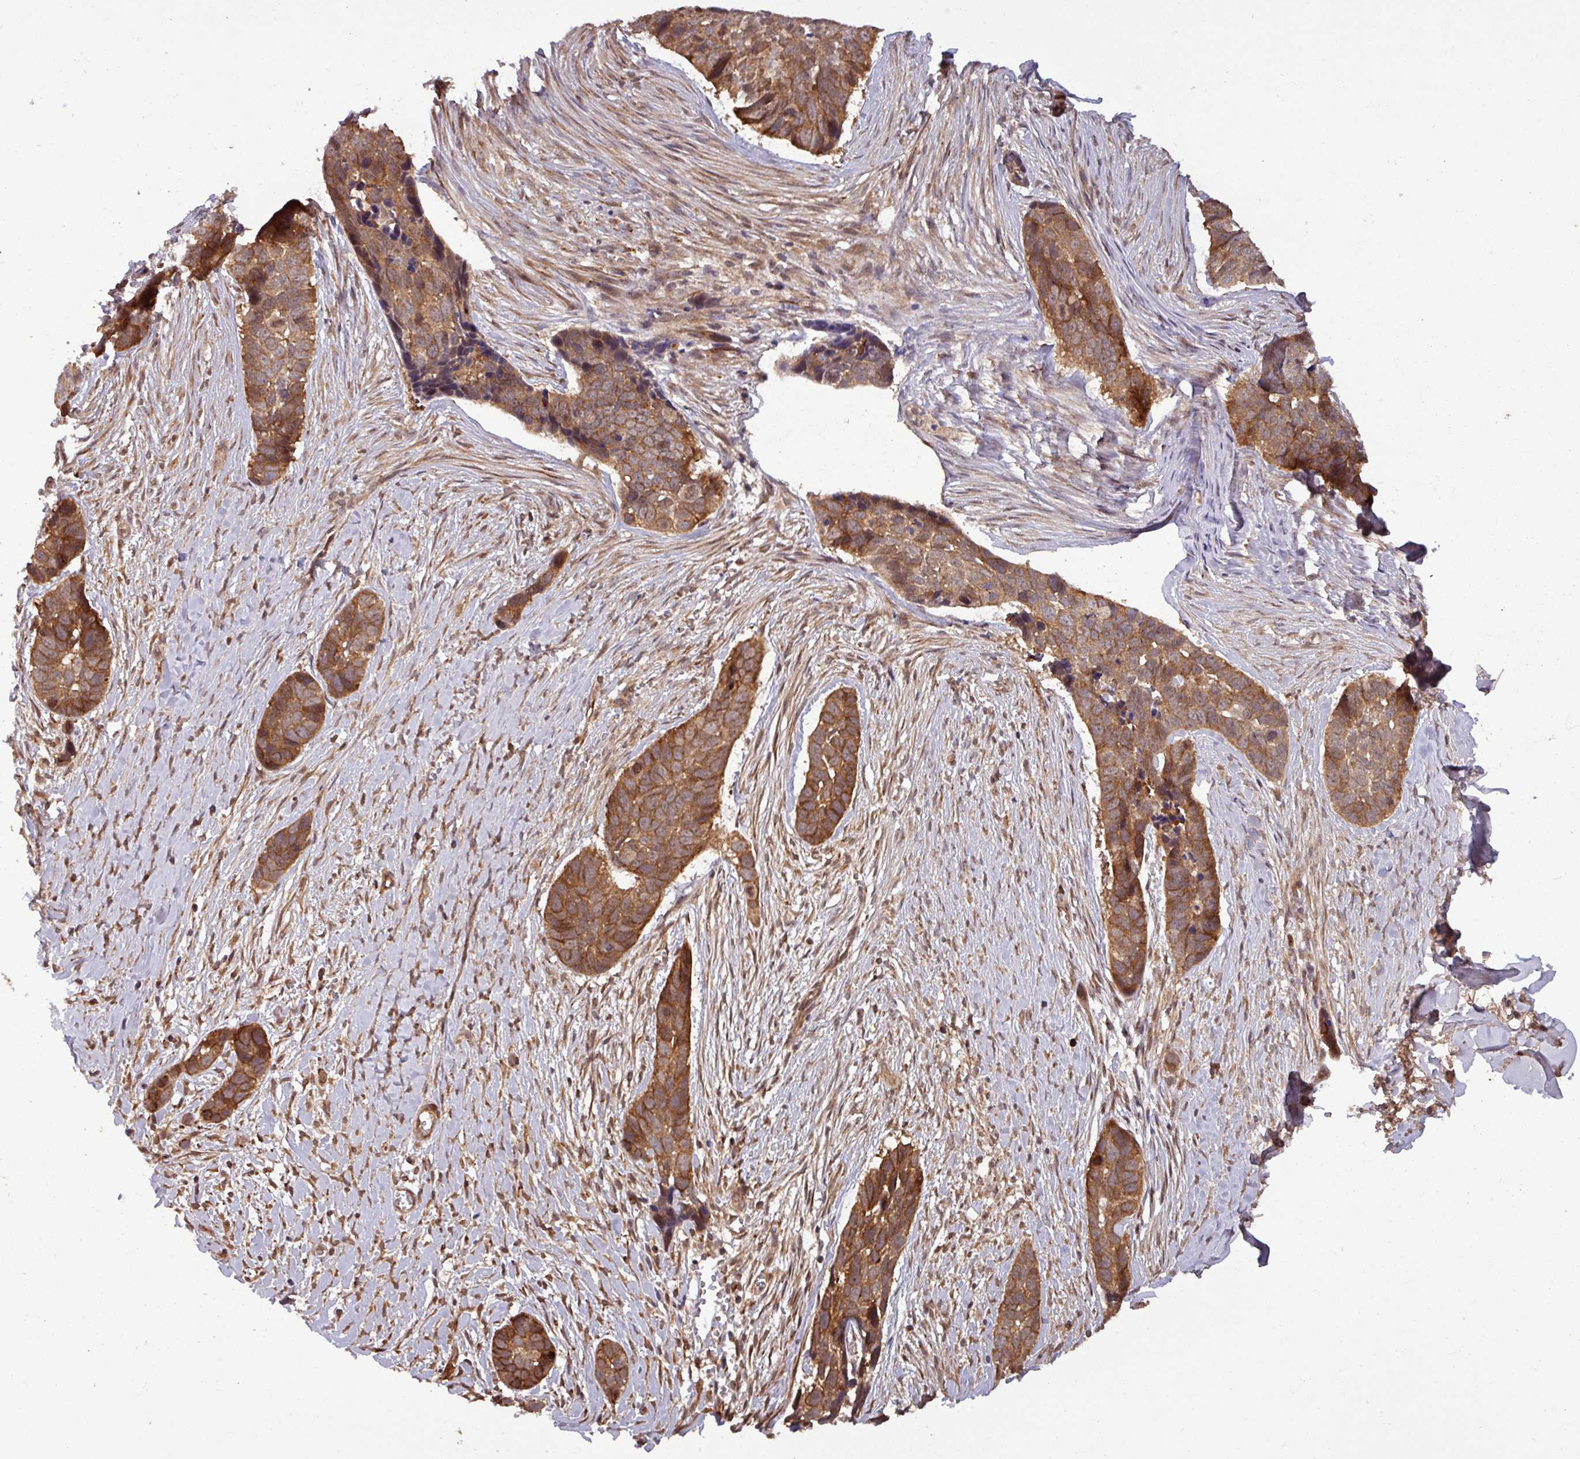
{"staining": {"intensity": "strong", "quantity": ">75%", "location": "cytoplasmic/membranous"}, "tissue": "skin cancer", "cell_type": "Tumor cells", "image_type": "cancer", "snomed": [{"axis": "morphology", "description": "Basal cell carcinoma"}, {"axis": "topography", "description": "Skin"}], "caption": "An immunohistochemistry image of tumor tissue is shown. Protein staining in brown shows strong cytoplasmic/membranous positivity in basal cell carcinoma (skin) within tumor cells.", "gene": "PUS1", "patient": {"sex": "female", "age": 82}}